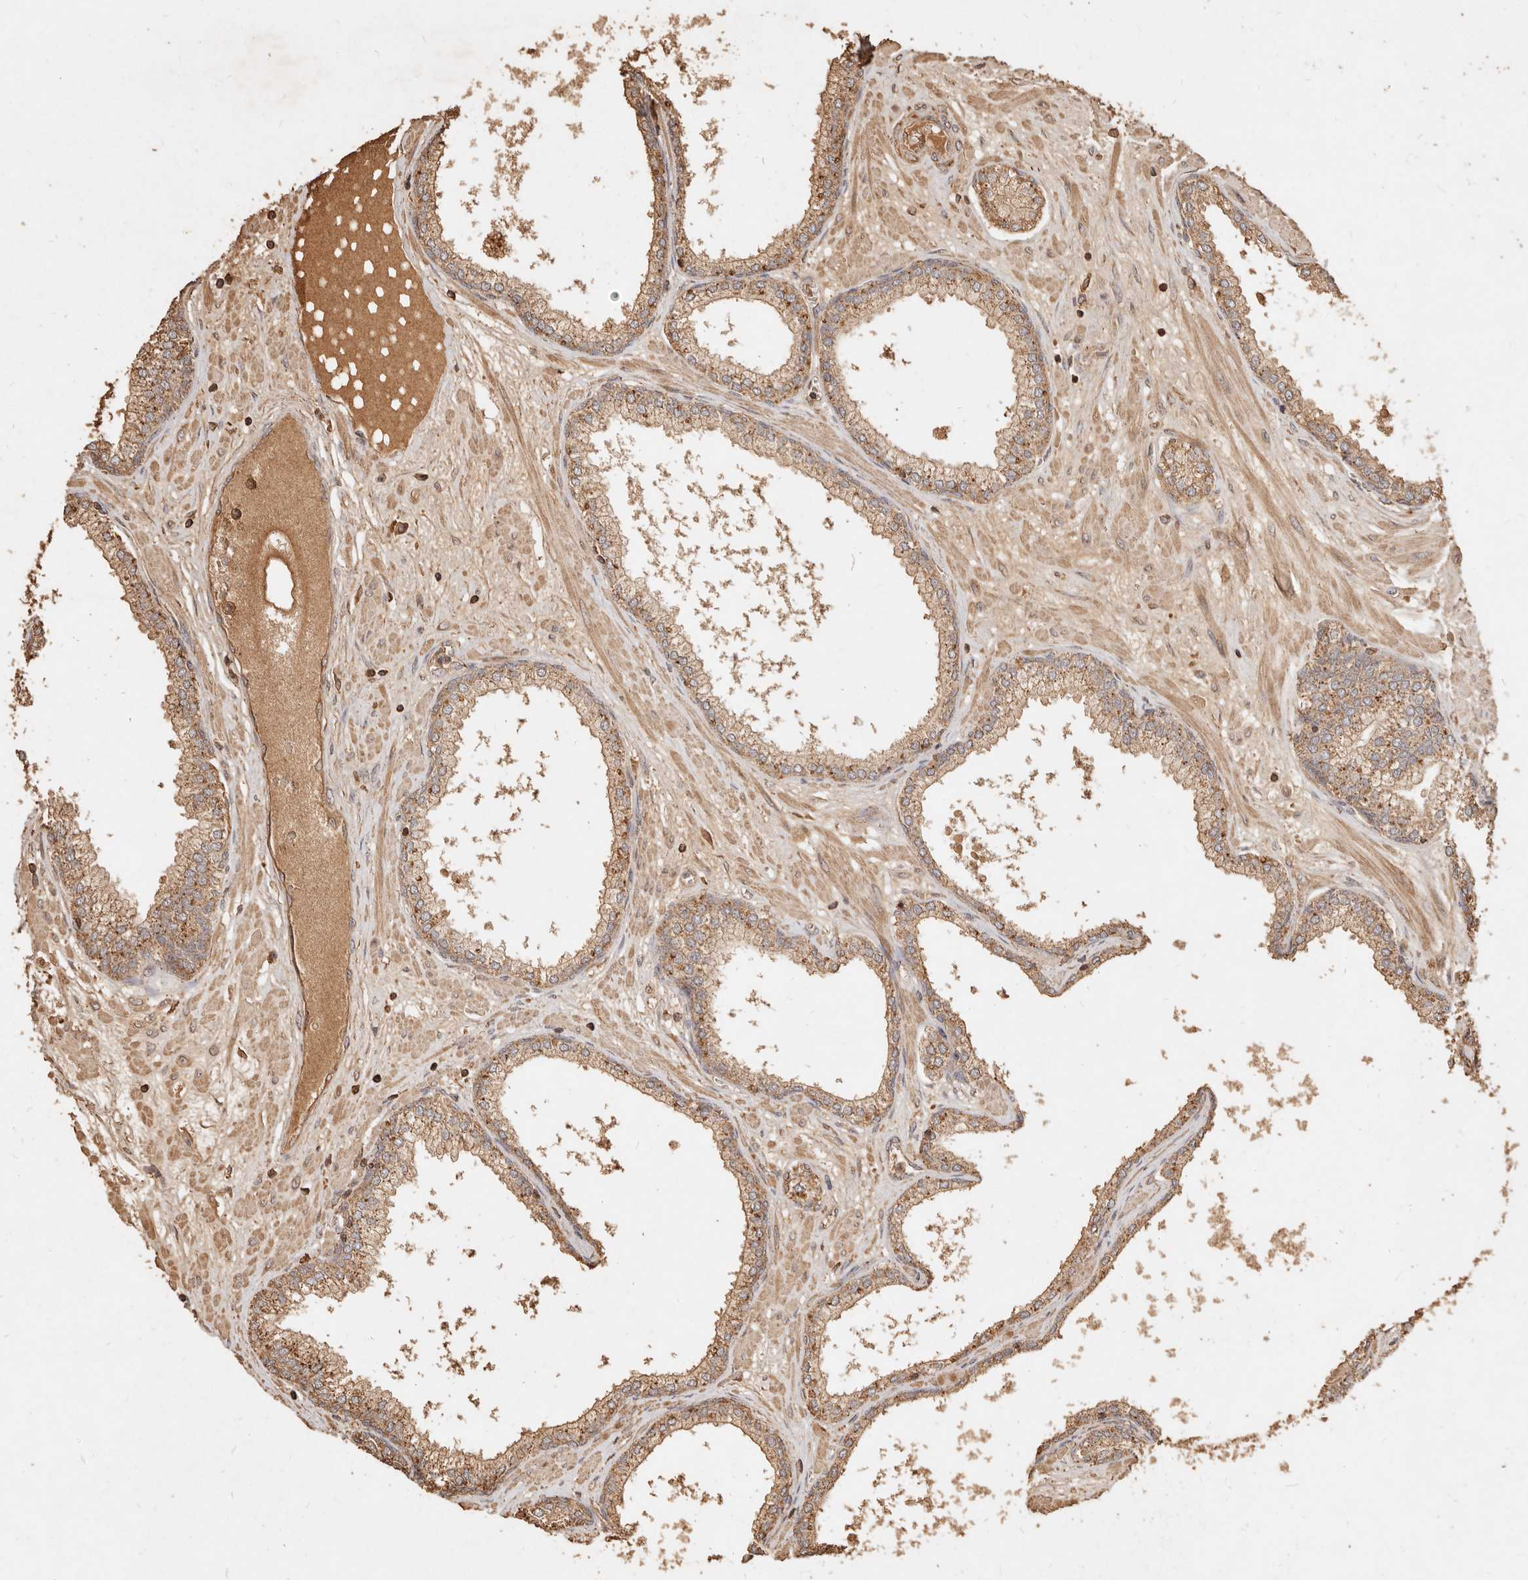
{"staining": {"intensity": "moderate", "quantity": ">75%", "location": "cytoplasmic/membranous"}, "tissue": "prostate", "cell_type": "Glandular cells", "image_type": "normal", "snomed": [{"axis": "morphology", "description": "Normal tissue, NOS"}, {"axis": "morphology", "description": "Urothelial carcinoma, Low grade"}, {"axis": "topography", "description": "Urinary bladder"}, {"axis": "topography", "description": "Prostate"}], "caption": "Immunohistochemical staining of benign prostate exhibits moderate cytoplasmic/membranous protein expression in approximately >75% of glandular cells. The protein is stained brown, and the nuclei are stained in blue (DAB (3,3'-diaminobenzidine) IHC with brightfield microscopy, high magnification).", "gene": "FAM180B", "patient": {"sex": "male", "age": 60}}